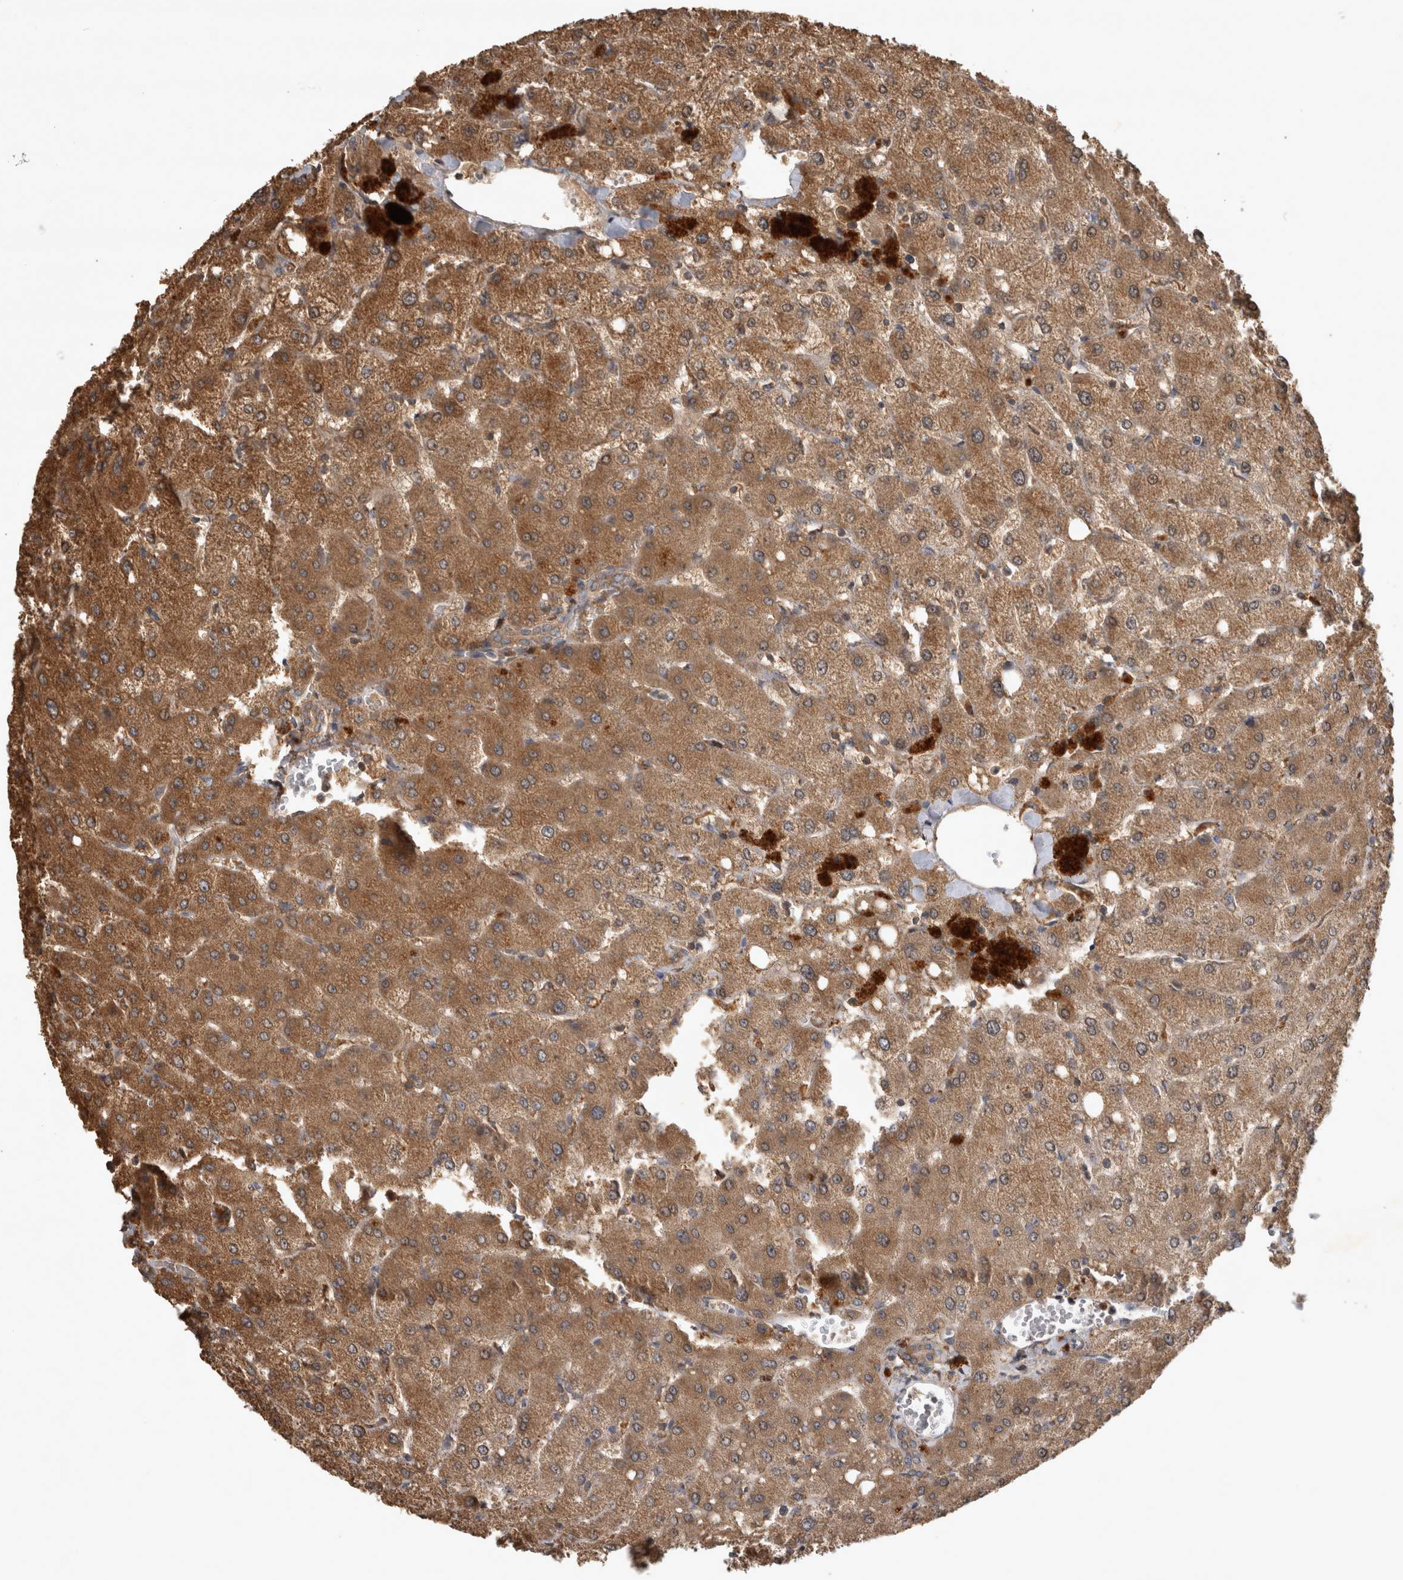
{"staining": {"intensity": "moderate", "quantity": ">75%", "location": "cytoplasmic/membranous"}, "tissue": "liver", "cell_type": "Cholangiocytes", "image_type": "normal", "snomed": [{"axis": "morphology", "description": "Normal tissue, NOS"}, {"axis": "topography", "description": "Liver"}], "caption": "Protein expression analysis of normal liver demonstrates moderate cytoplasmic/membranous positivity in approximately >75% of cholangiocytes. The staining was performed using DAB to visualize the protein expression in brown, while the nuclei were stained in blue with hematoxylin (Magnification: 20x).", "gene": "TRMT61B", "patient": {"sex": "female", "age": 54}}